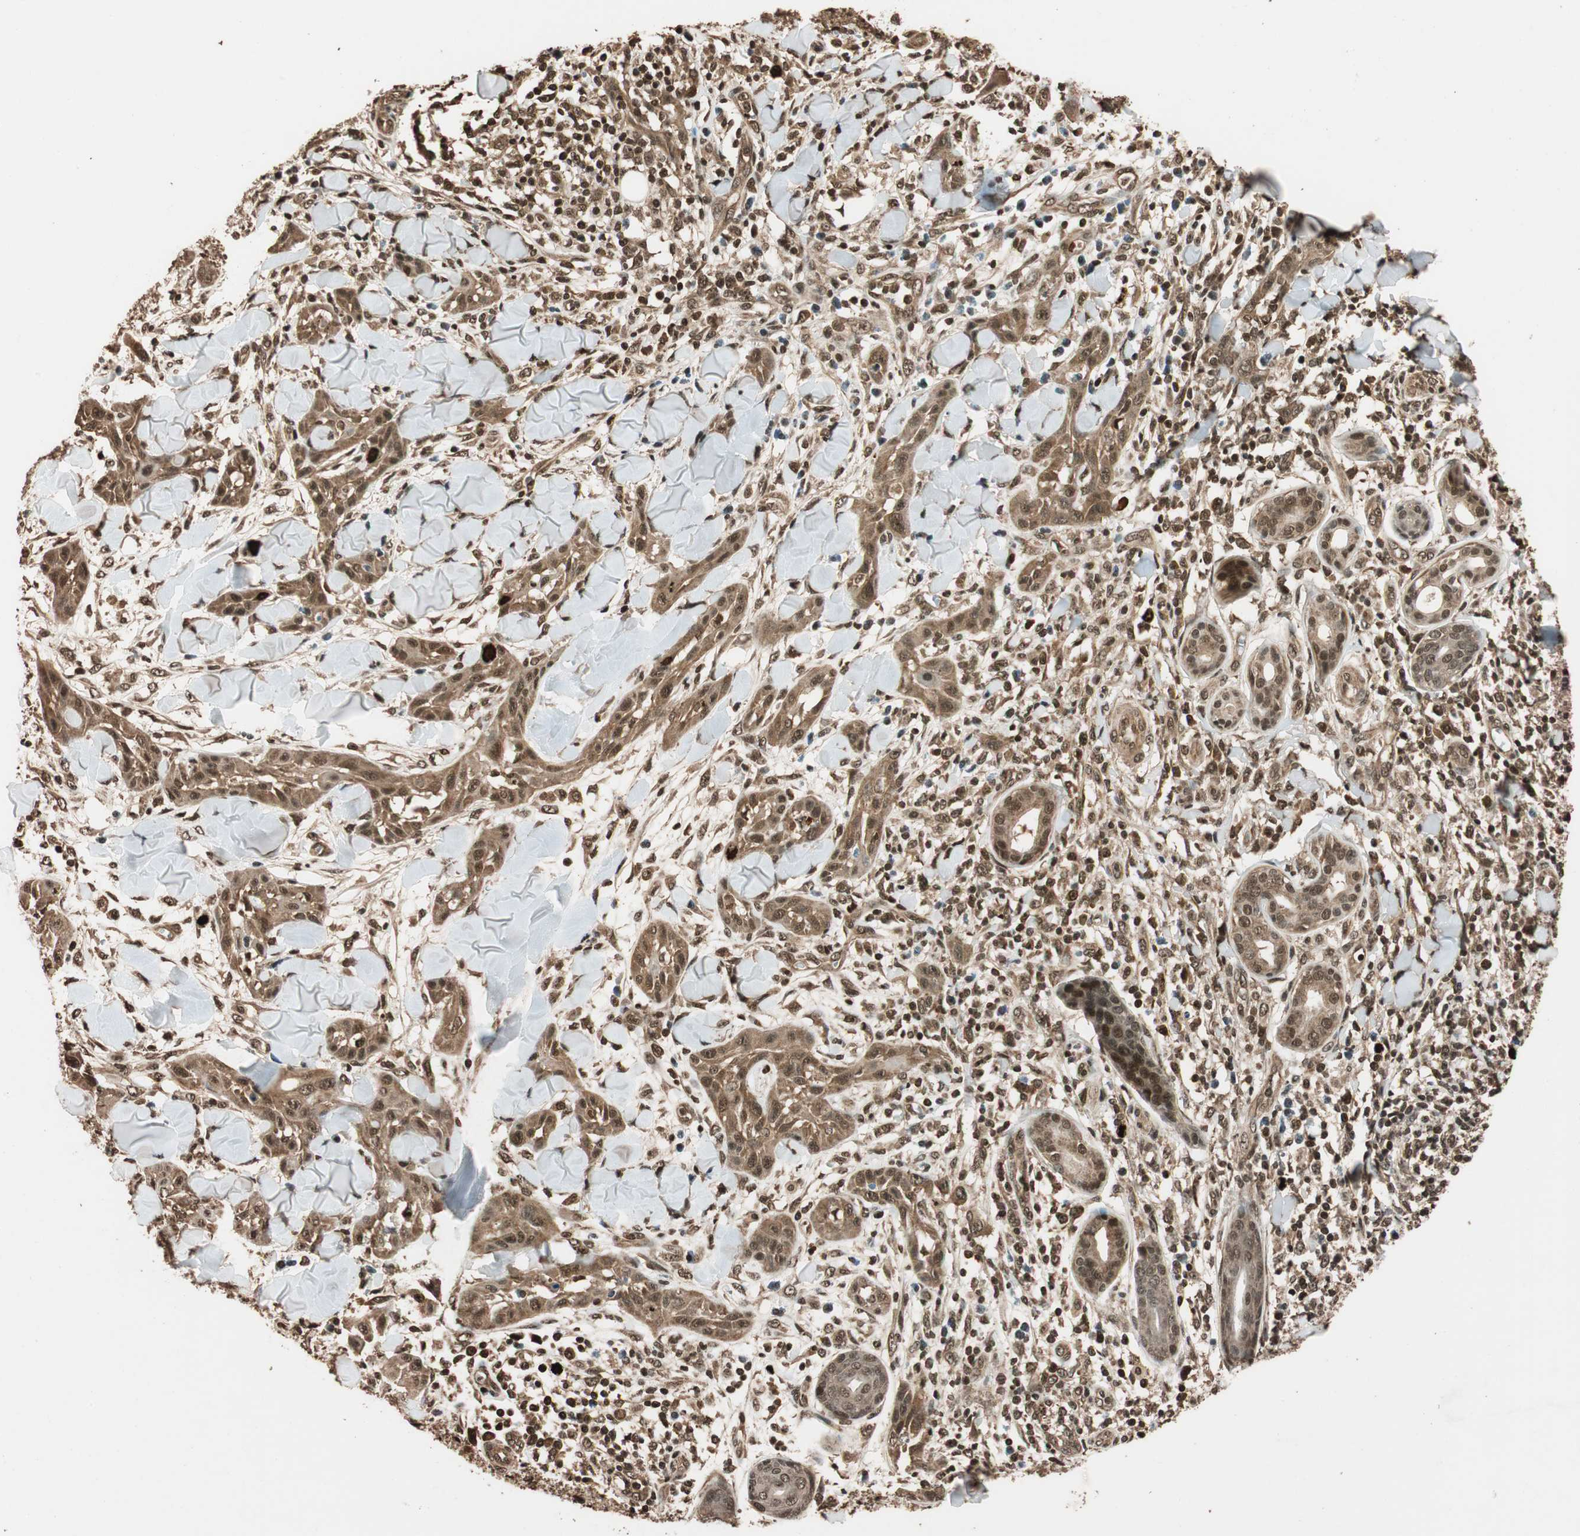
{"staining": {"intensity": "moderate", "quantity": ">75%", "location": "cytoplasmic/membranous,nuclear"}, "tissue": "skin cancer", "cell_type": "Tumor cells", "image_type": "cancer", "snomed": [{"axis": "morphology", "description": "Squamous cell carcinoma, NOS"}, {"axis": "topography", "description": "Skin"}], "caption": "DAB immunohistochemical staining of human squamous cell carcinoma (skin) reveals moderate cytoplasmic/membranous and nuclear protein positivity in about >75% of tumor cells.", "gene": "ALKBH5", "patient": {"sex": "male", "age": 24}}